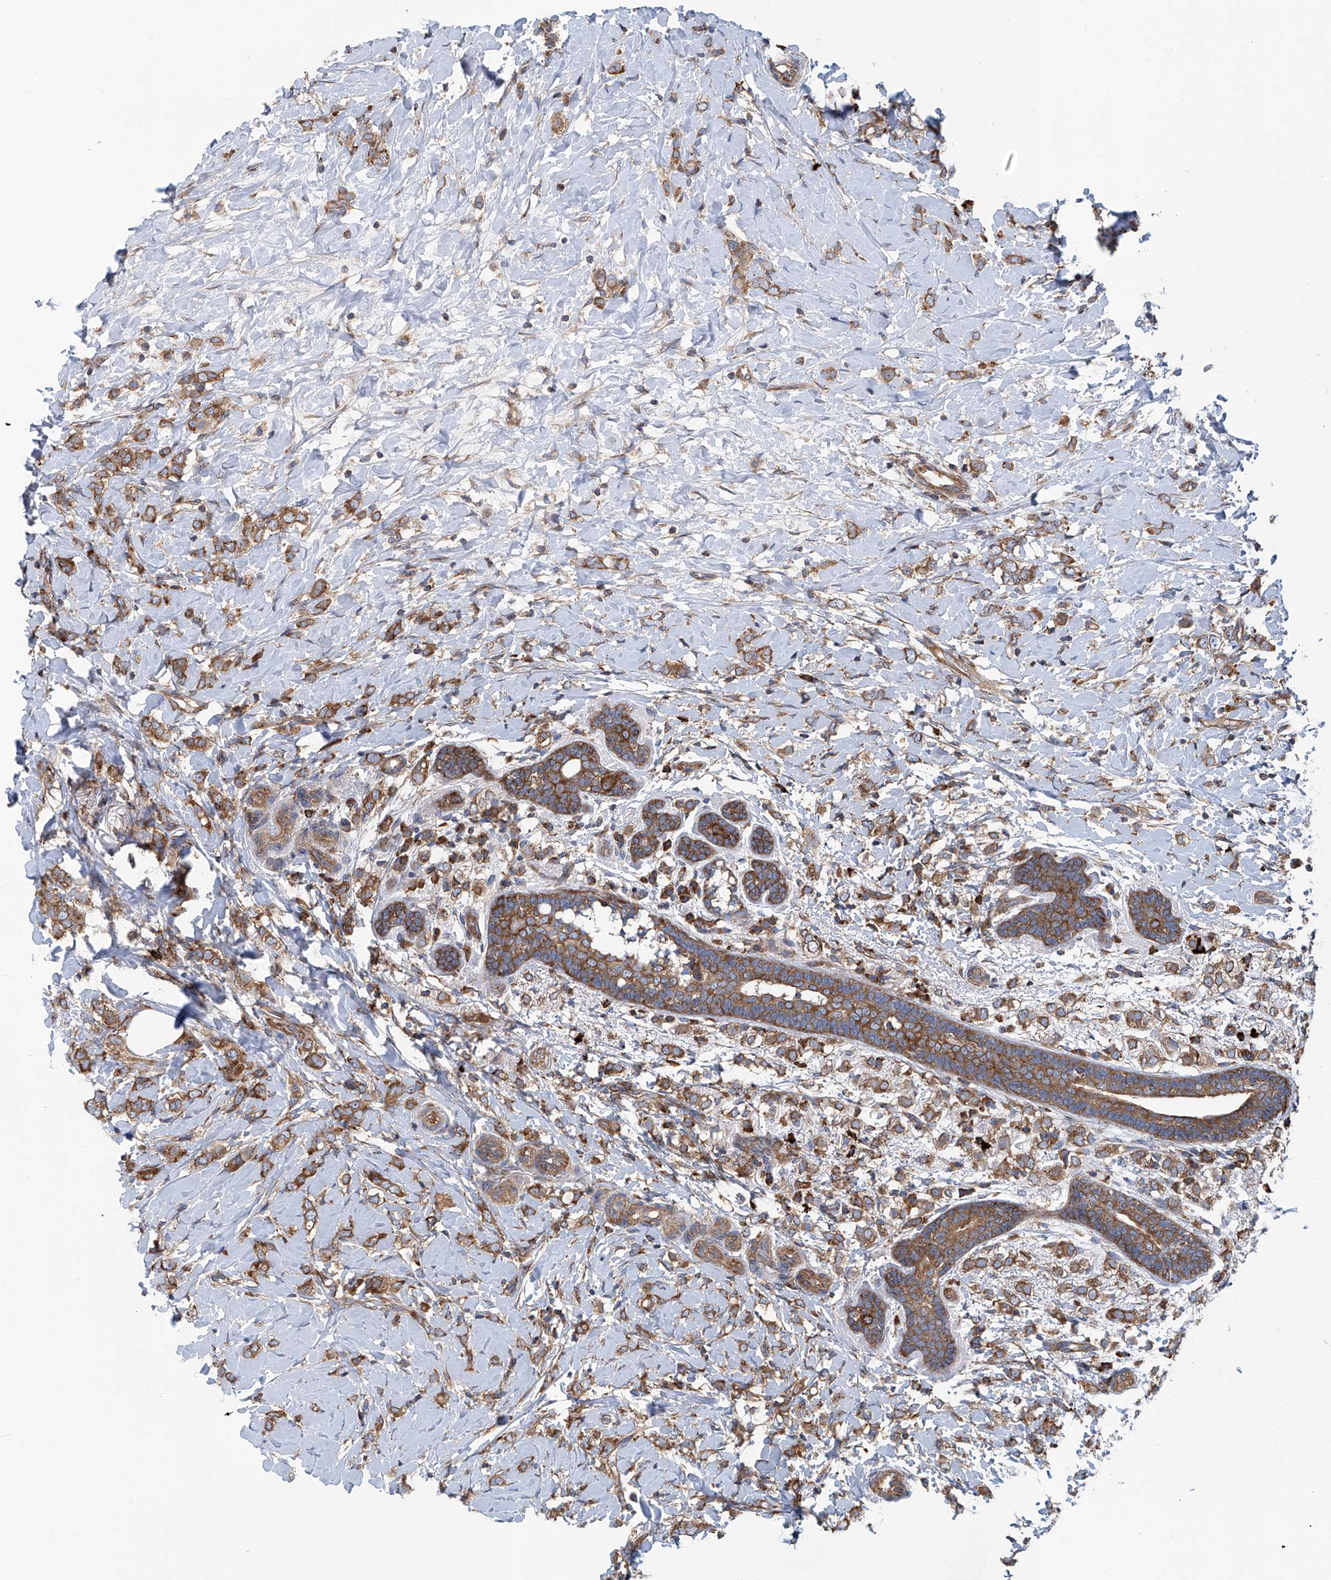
{"staining": {"intensity": "moderate", "quantity": ">75%", "location": "cytoplasmic/membranous"}, "tissue": "breast cancer", "cell_type": "Tumor cells", "image_type": "cancer", "snomed": [{"axis": "morphology", "description": "Normal tissue, NOS"}, {"axis": "morphology", "description": "Lobular carcinoma"}, {"axis": "topography", "description": "Breast"}], "caption": "Protein expression analysis of breast cancer (lobular carcinoma) demonstrates moderate cytoplasmic/membranous expression in approximately >75% of tumor cells.", "gene": "SENP2", "patient": {"sex": "female", "age": 47}}